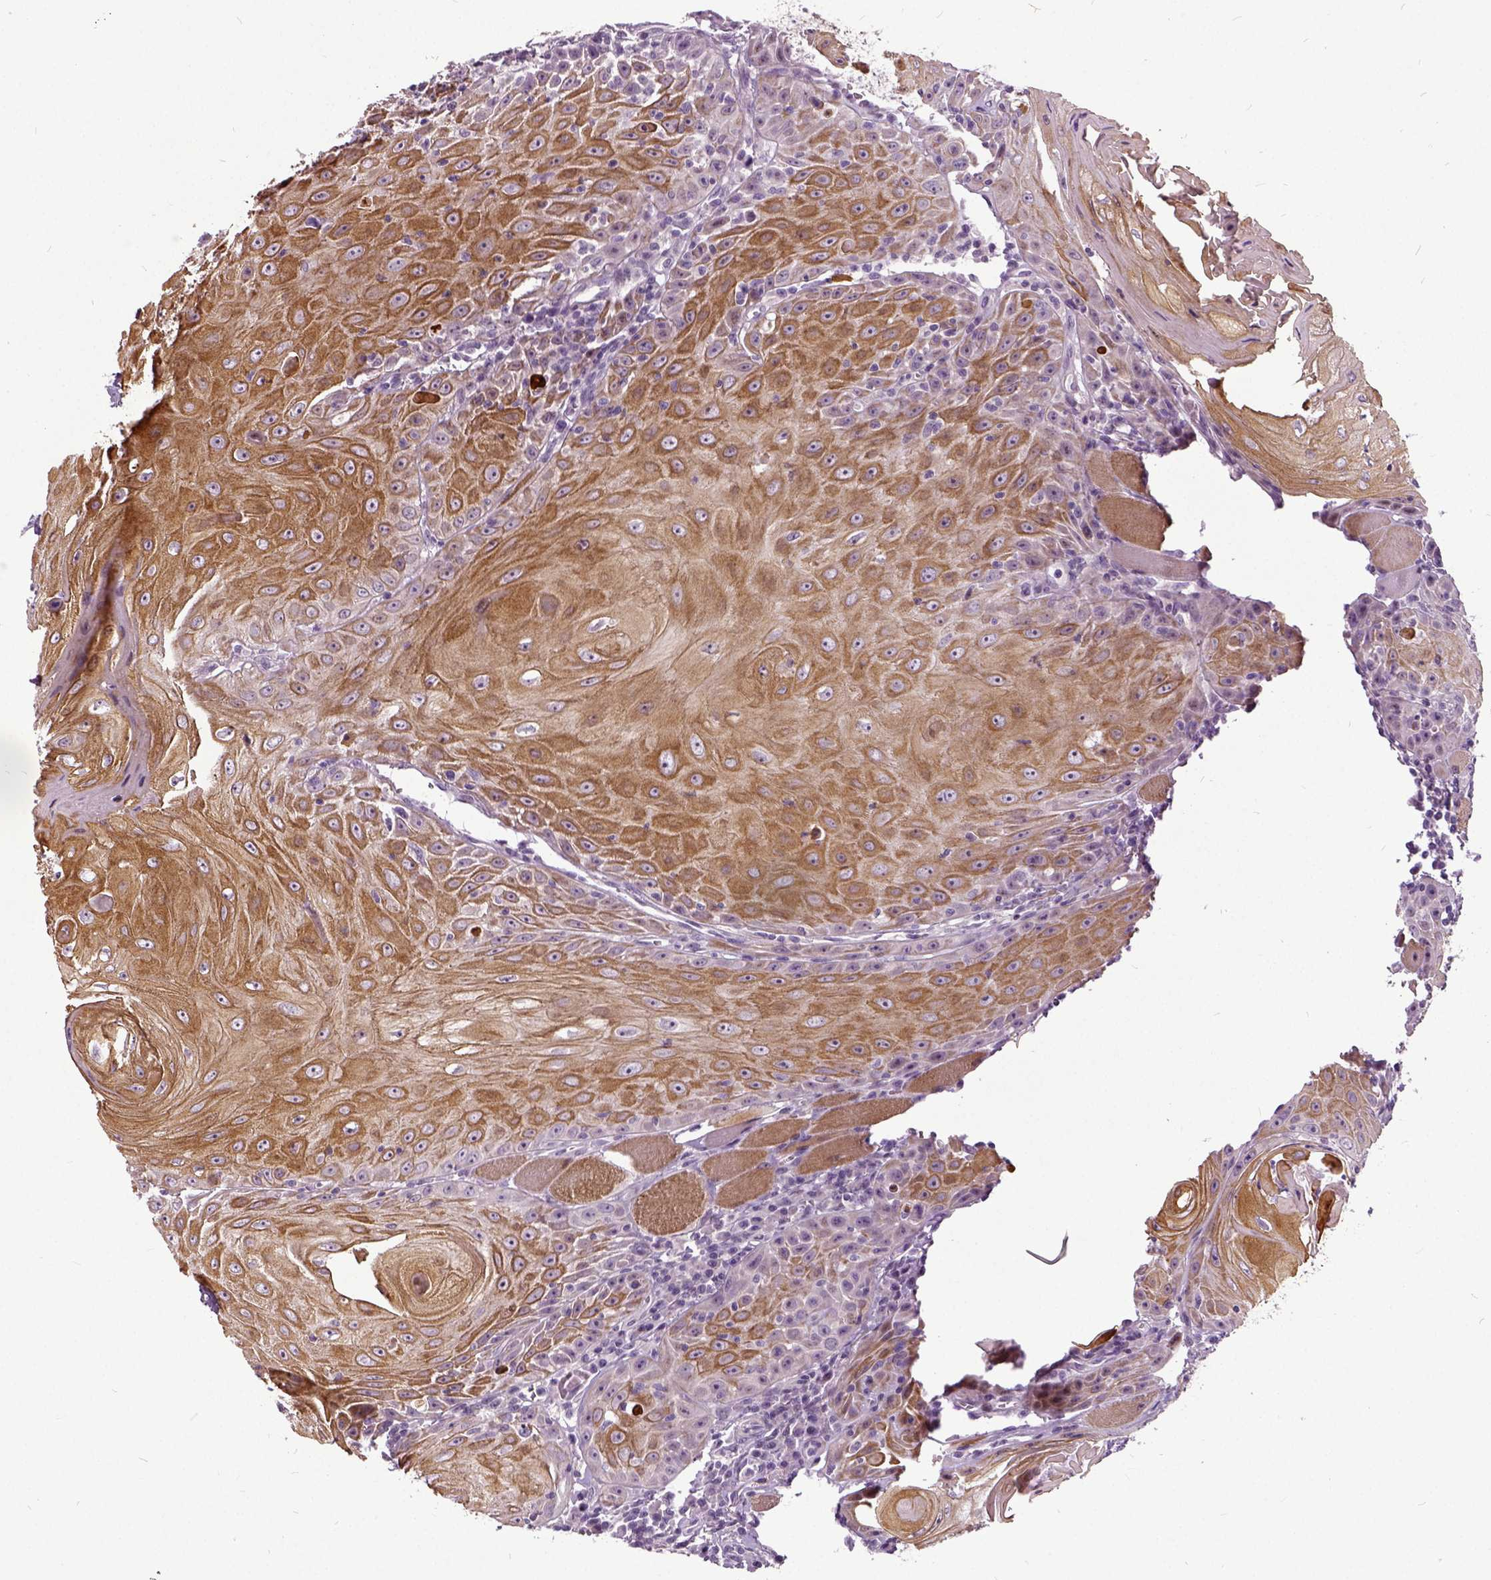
{"staining": {"intensity": "moderate", "quantity": "25%-75%", "location": "cytoplasmic/membranous"}, "tissue": "head and neck cancer", "cell_type": "Tumor cells", "image_type": "cancer", "snomed": [{"axis": "morphology", "description": "Squamous cell carcinoma, NOS"}, {"axis": "topography", "description": "Head-Neck"}], "caption": "IHC (DAB (3,3'-diaminobenzidine)) staining of head and neck cancer (squamous cell carcinoma) reveals moderate cytoplasmic/membranous protein staining in about 25%-75% of tumor cells.", "gene": "ILRUN", "patient": {"sex": "male", "age": 52}}